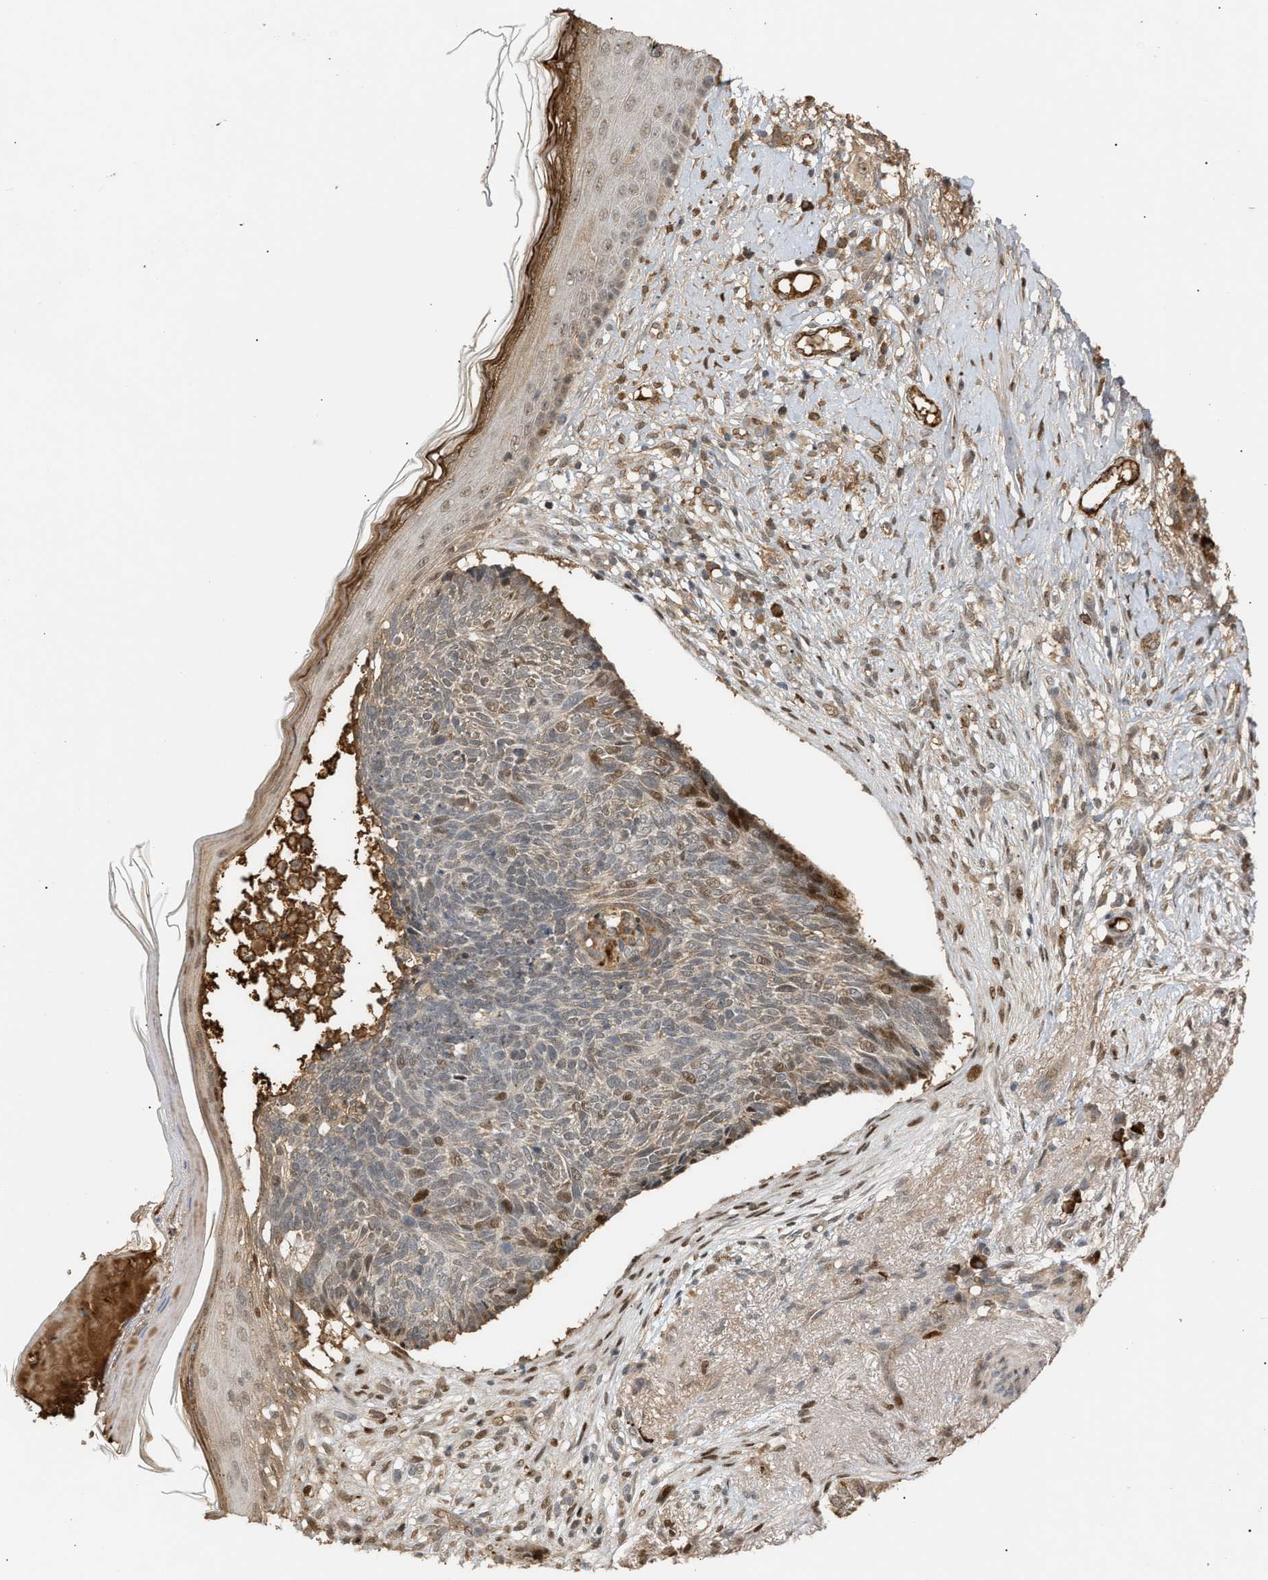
{"staining": {"intensity": "moderate", "quantity": "<25%", "location": "nuclear"}, "tissue": "skin cancer", "cell_type": "Tumor cells", "image_type": "cancer", "snomed": [{"axis": "morphology", "description": "Basal cell carcinoma"}, {"axis": "topography", "description": "Skin"}], "caption": "Immunohistochemical staining of human skin basal cell carcinoma demonstrates moderate nuclear protein positivity in about <25% of tumor cells. (Brightfield microscopy of DAB IHC at high magnification).", "gene": "ZFAND5", "patient": {"sex": "female", "age": 84}}